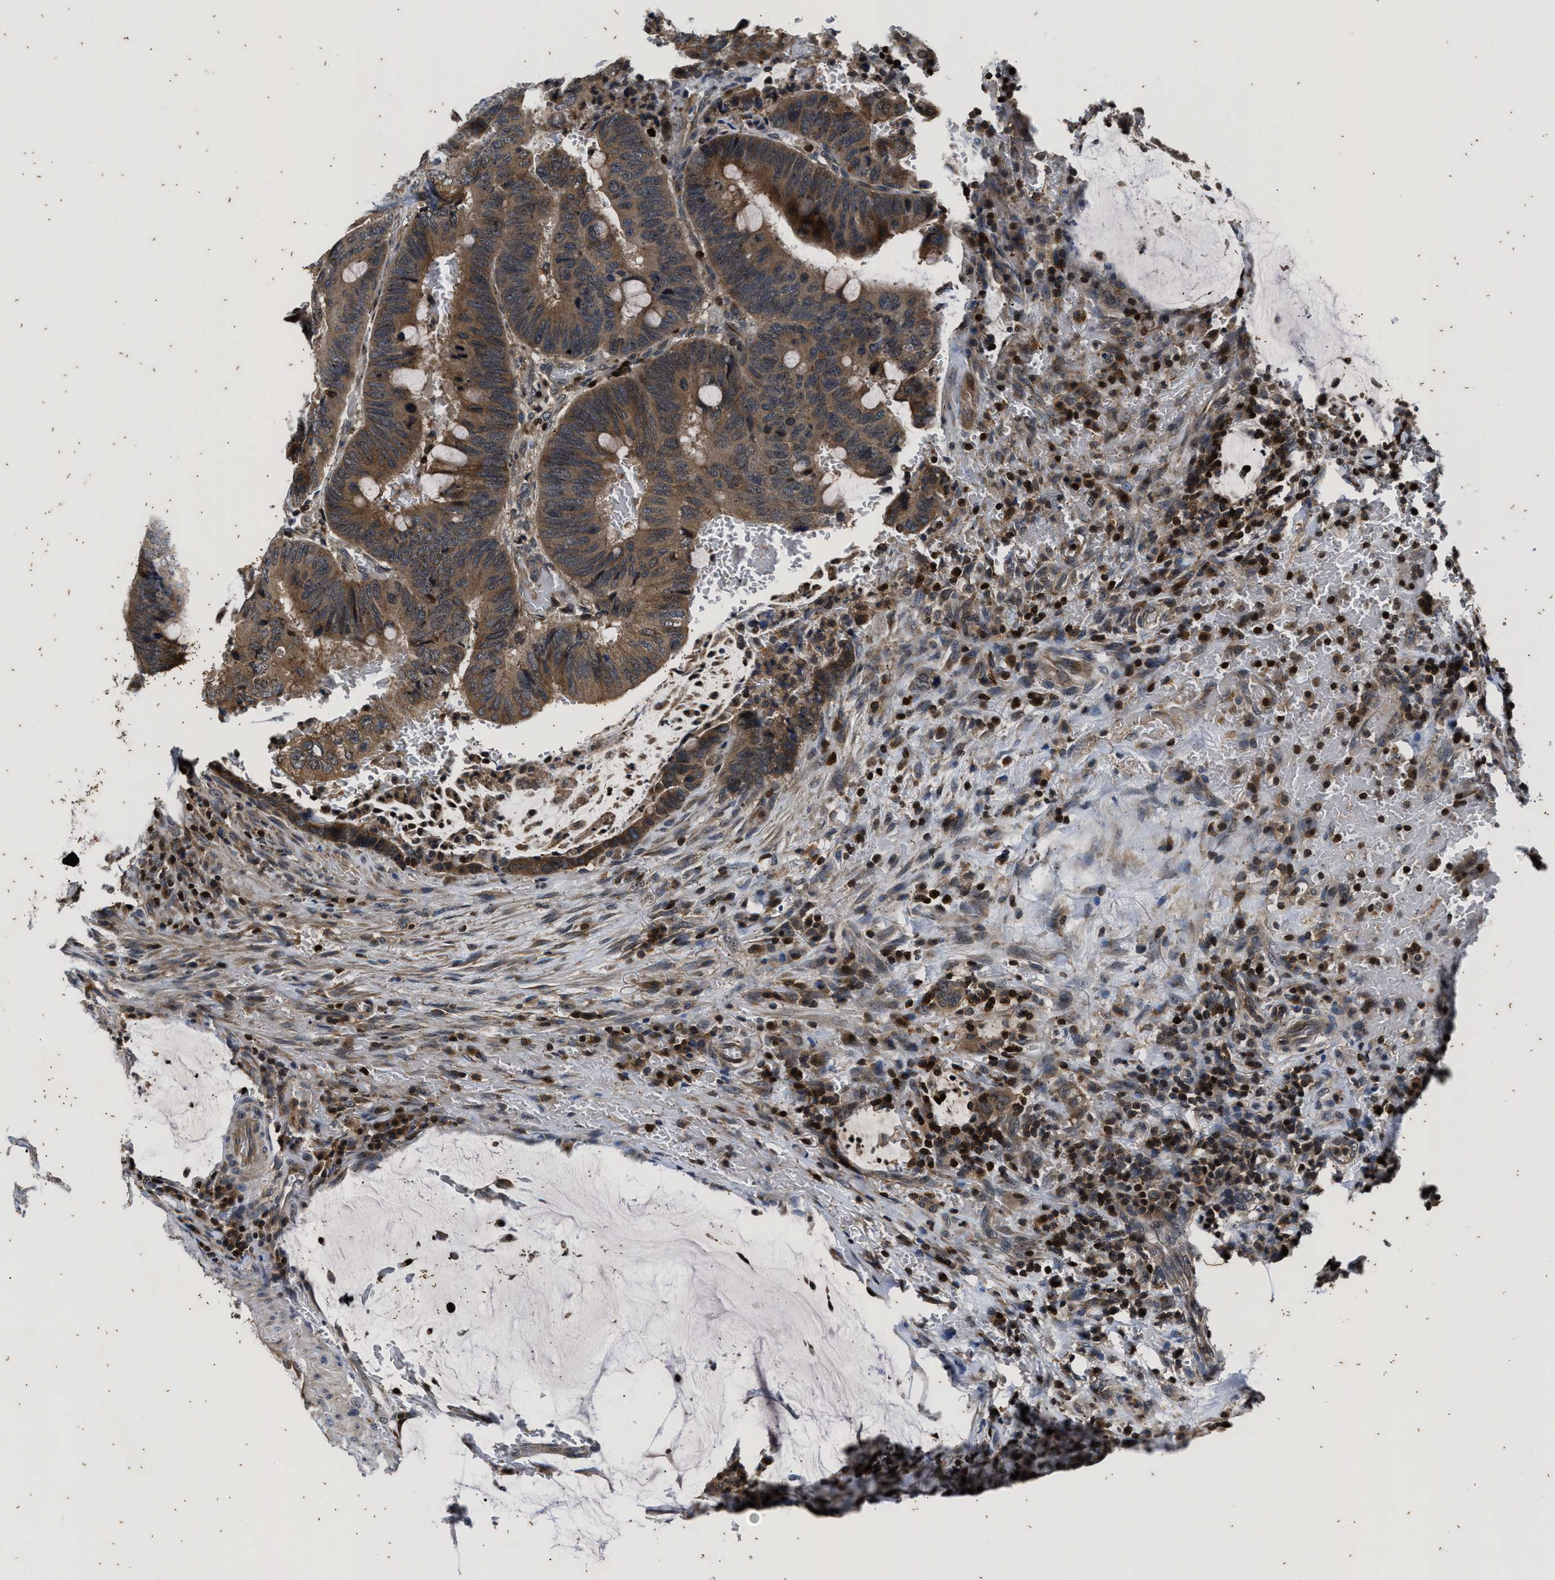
{"staining": {"intensity": "moderate", "quantity": ">75%", "location": "cytoplasmic/membranous"}, "tissue": "colorectal cancer", "cell_type": "Tumor cells", "image_type": "cancer", "snomed": [{"axis": "morphology", "description": "Normal tissue, NOS"}, {"axis": "morphology", "description": "Adenocarcinoma, NOS"}, {"axis": "topography", "description": "Rectum"}, {"axis": "topography", "description": "Peripheral nerve tissue"}], "caption": "Immunohistochemistry histopathology image of human colorectal cancer stained for a protein (brown), which displays medium levels of moderate cytoplasmic/membranous expression in approximately >75% of tumor cells.", "gene": "PTPN7", "patient": {"sex": "male", "age": 92}}